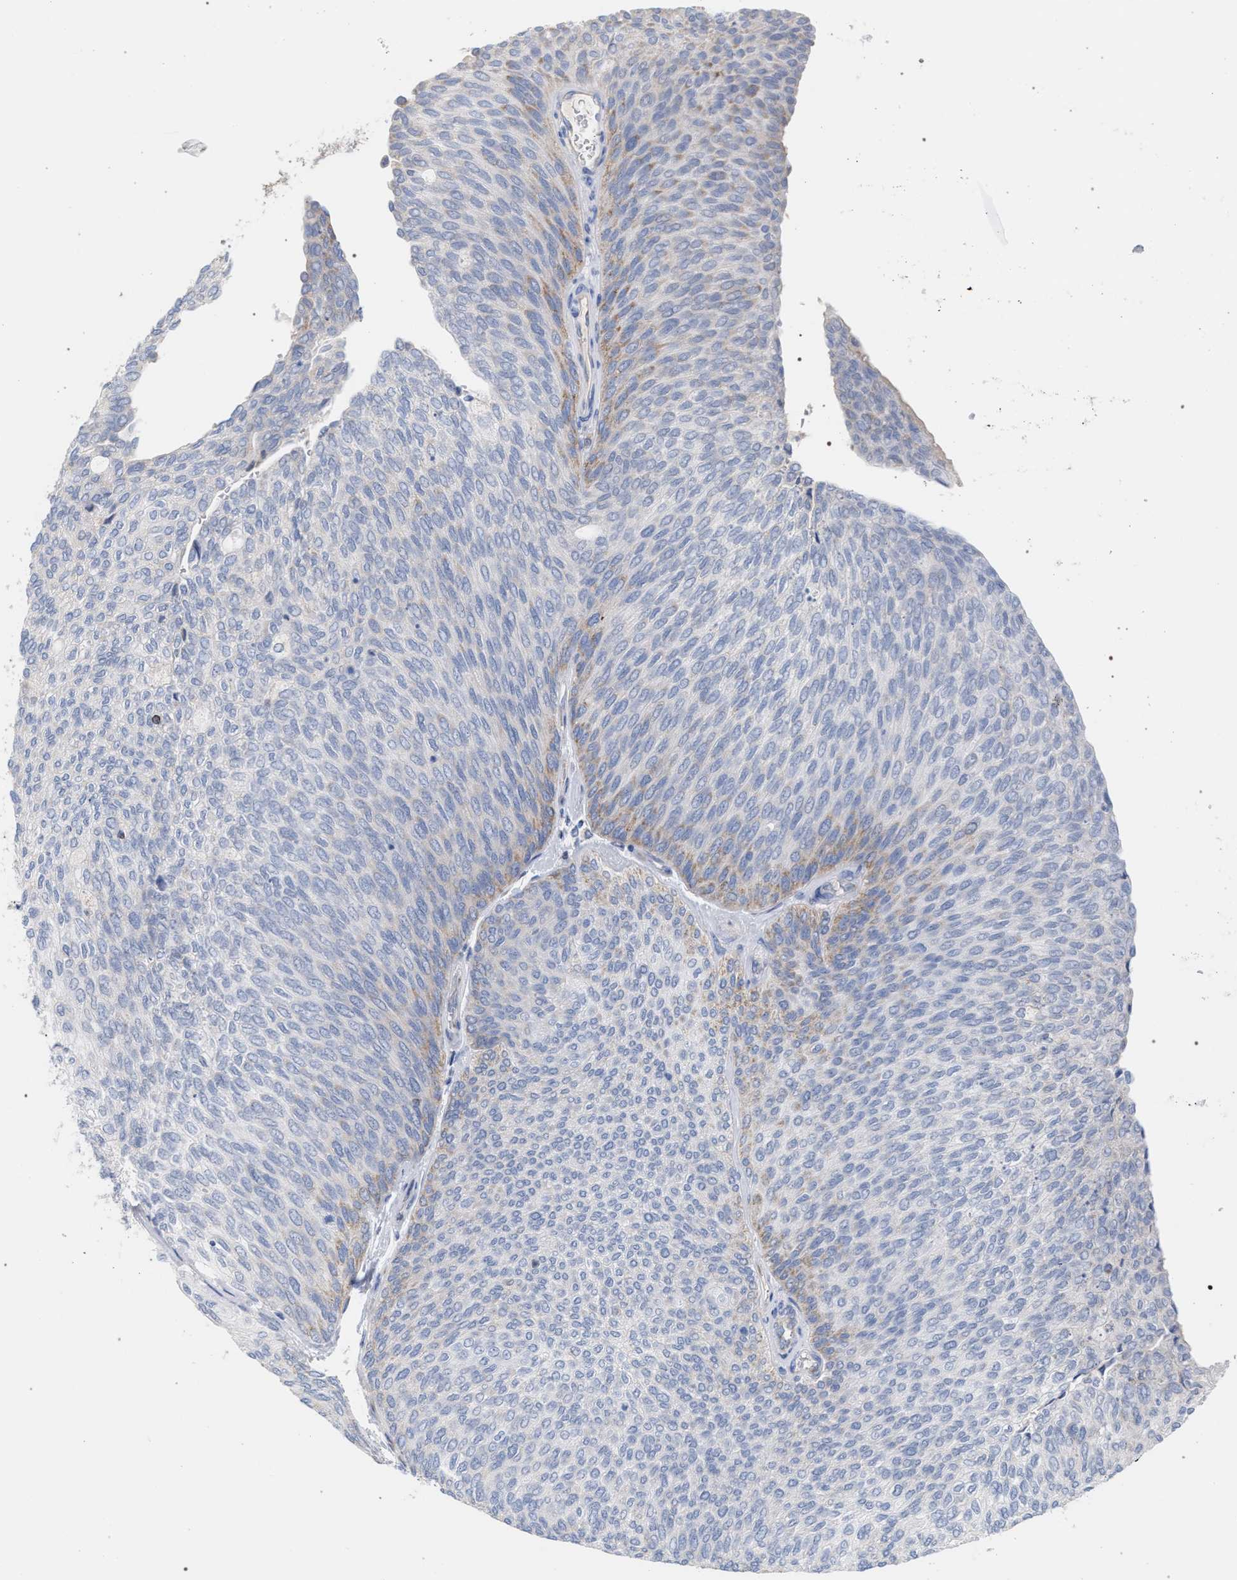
{"staining": {"intensity": "moderate", "quantity": "<25%", "location": "cytoplasmic/membranous"}, "tissue": "urothelial cancer", "cell_type": "Tumor cells", "image_type": "cancer", "snomed": [{"axis": "morphology", "description": "Urothelial carcinoma, Low grade"}, {"axis": "topography", "description": "Urinary bladder"}], "caption": "A high-resolution photomicrograph shows IHC staining of urothelial cancer, which displays moderate cytoplasmic/membranous positivity in approximately <25% of tumor cells. The staining was performed using DAB (3,3'-diaminobenzidine) to visualize the protein expression in brown, while the nuclei were stained in blue with hematoxylin (Magnification: 20x).", "gene": "ECI2", "patient": {"sex": "female", "age": 79}}